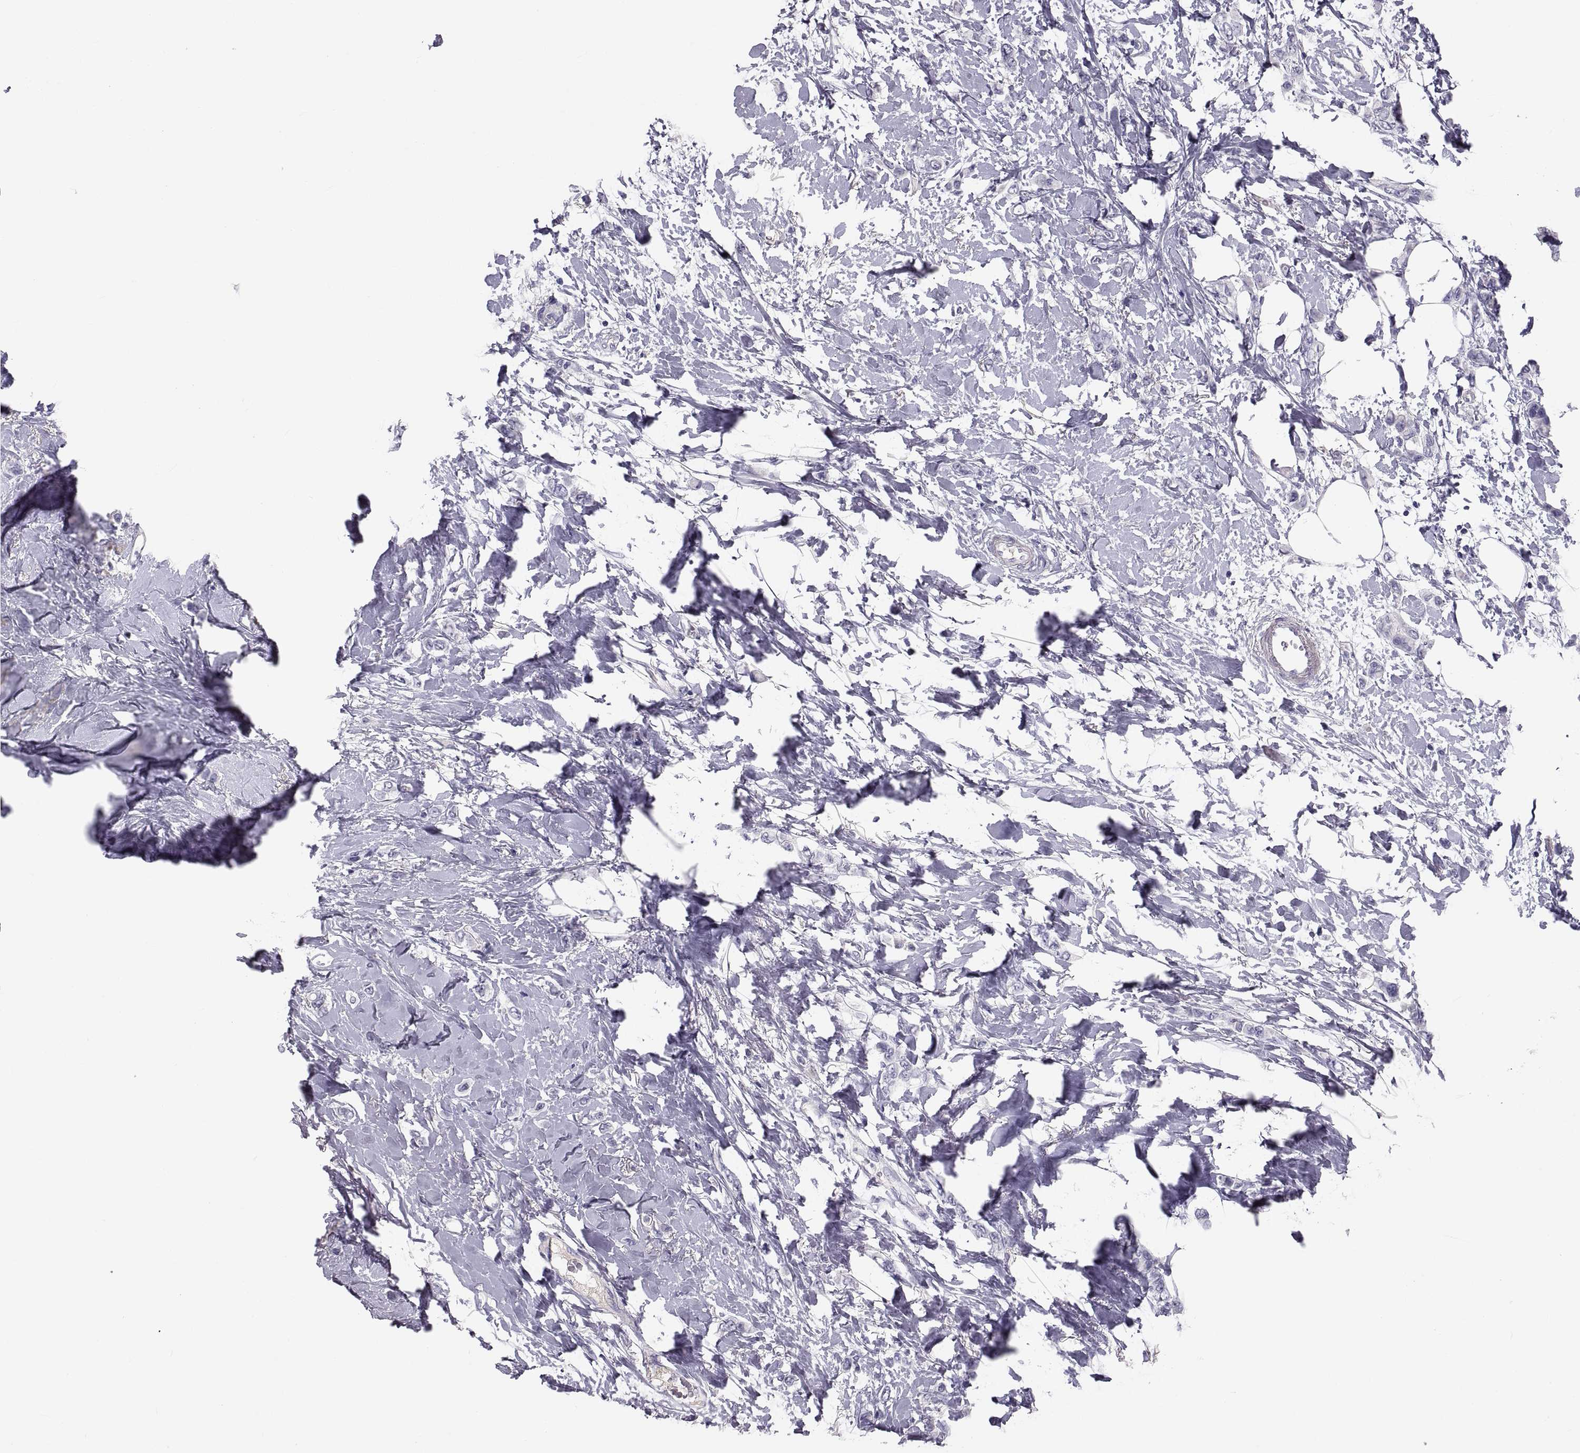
{"staining": {"intensity": "negative", "quantity": "none", "location": "none"}, "tissue": "breast cancer", "cell_type": "Tumor cells", "image_type": "cancer", "snomed": [{"axis": "morphology", "description": "Lobular carcinoma"}, {"axis": "topography", "description": "Breast"}], "caption": "High magnification brightfield microscopy of breast lobular carcinoma stained with DAB (brown) and counterstained with hematoxylin (blue): tumor cells show no significant positivity.", "gene": "PDZRN4", "patient": {"sex": "female", "age": 66}}